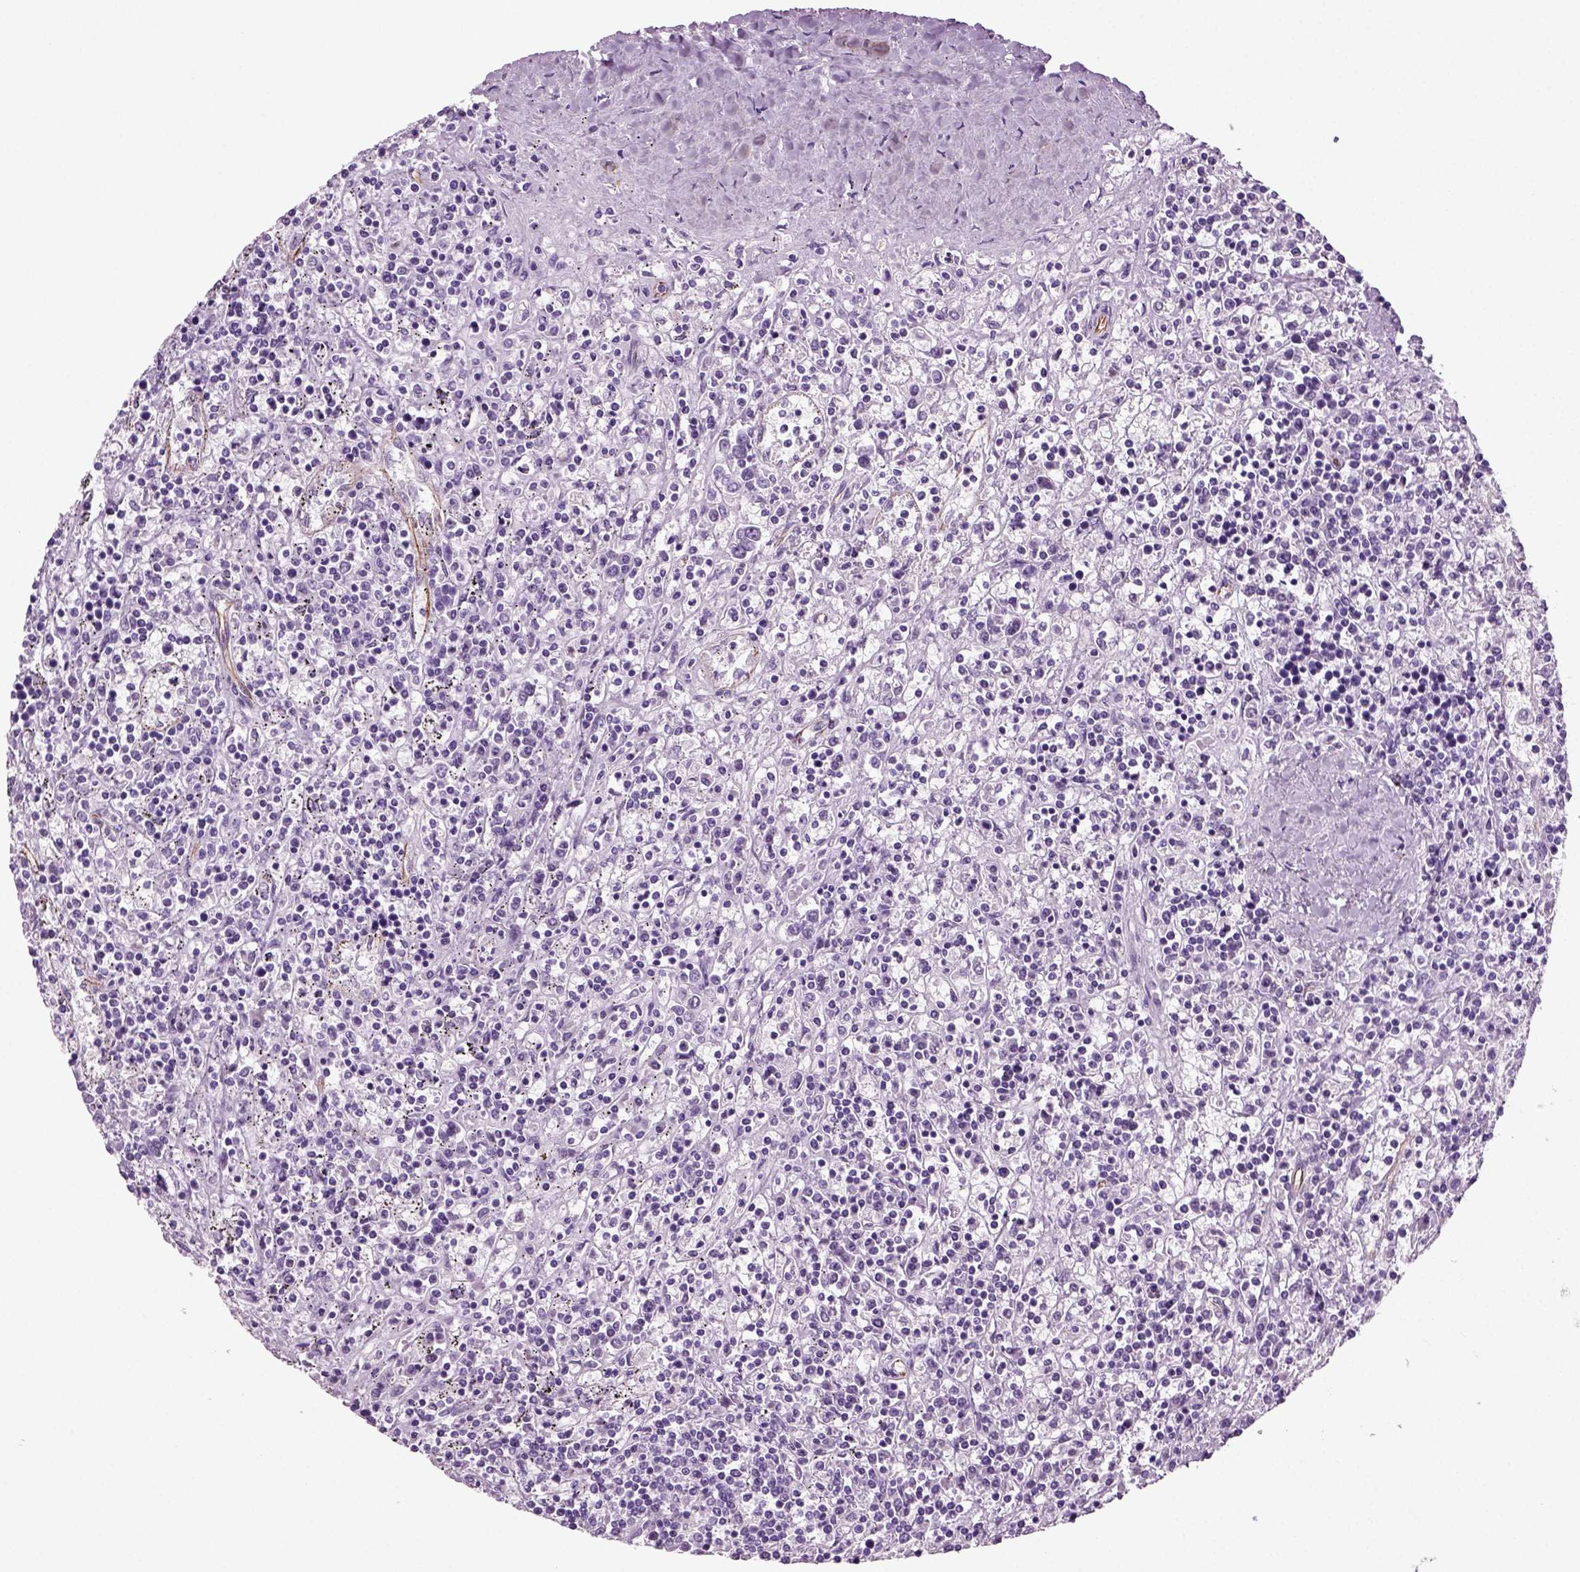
{"staining": {"intensity": "negative", "quantity": "none", "location": "none"}, "tissue": "lymphoma", "cell_type": "Tumor cells", "image_type": "cancer", "snomed": [{"axis": "morphology", "description": "Malignant lymphoma, non-Hodgkin's type, Low grade"}, {"axis": "topography", "description": "Spleen"}], "caption": "A histopathology image of lymphoma stained for a protein exhibits no brown staining in tumor cells.", "gene": "ACER3", "patient": {"sex": "male", "age": 62}}